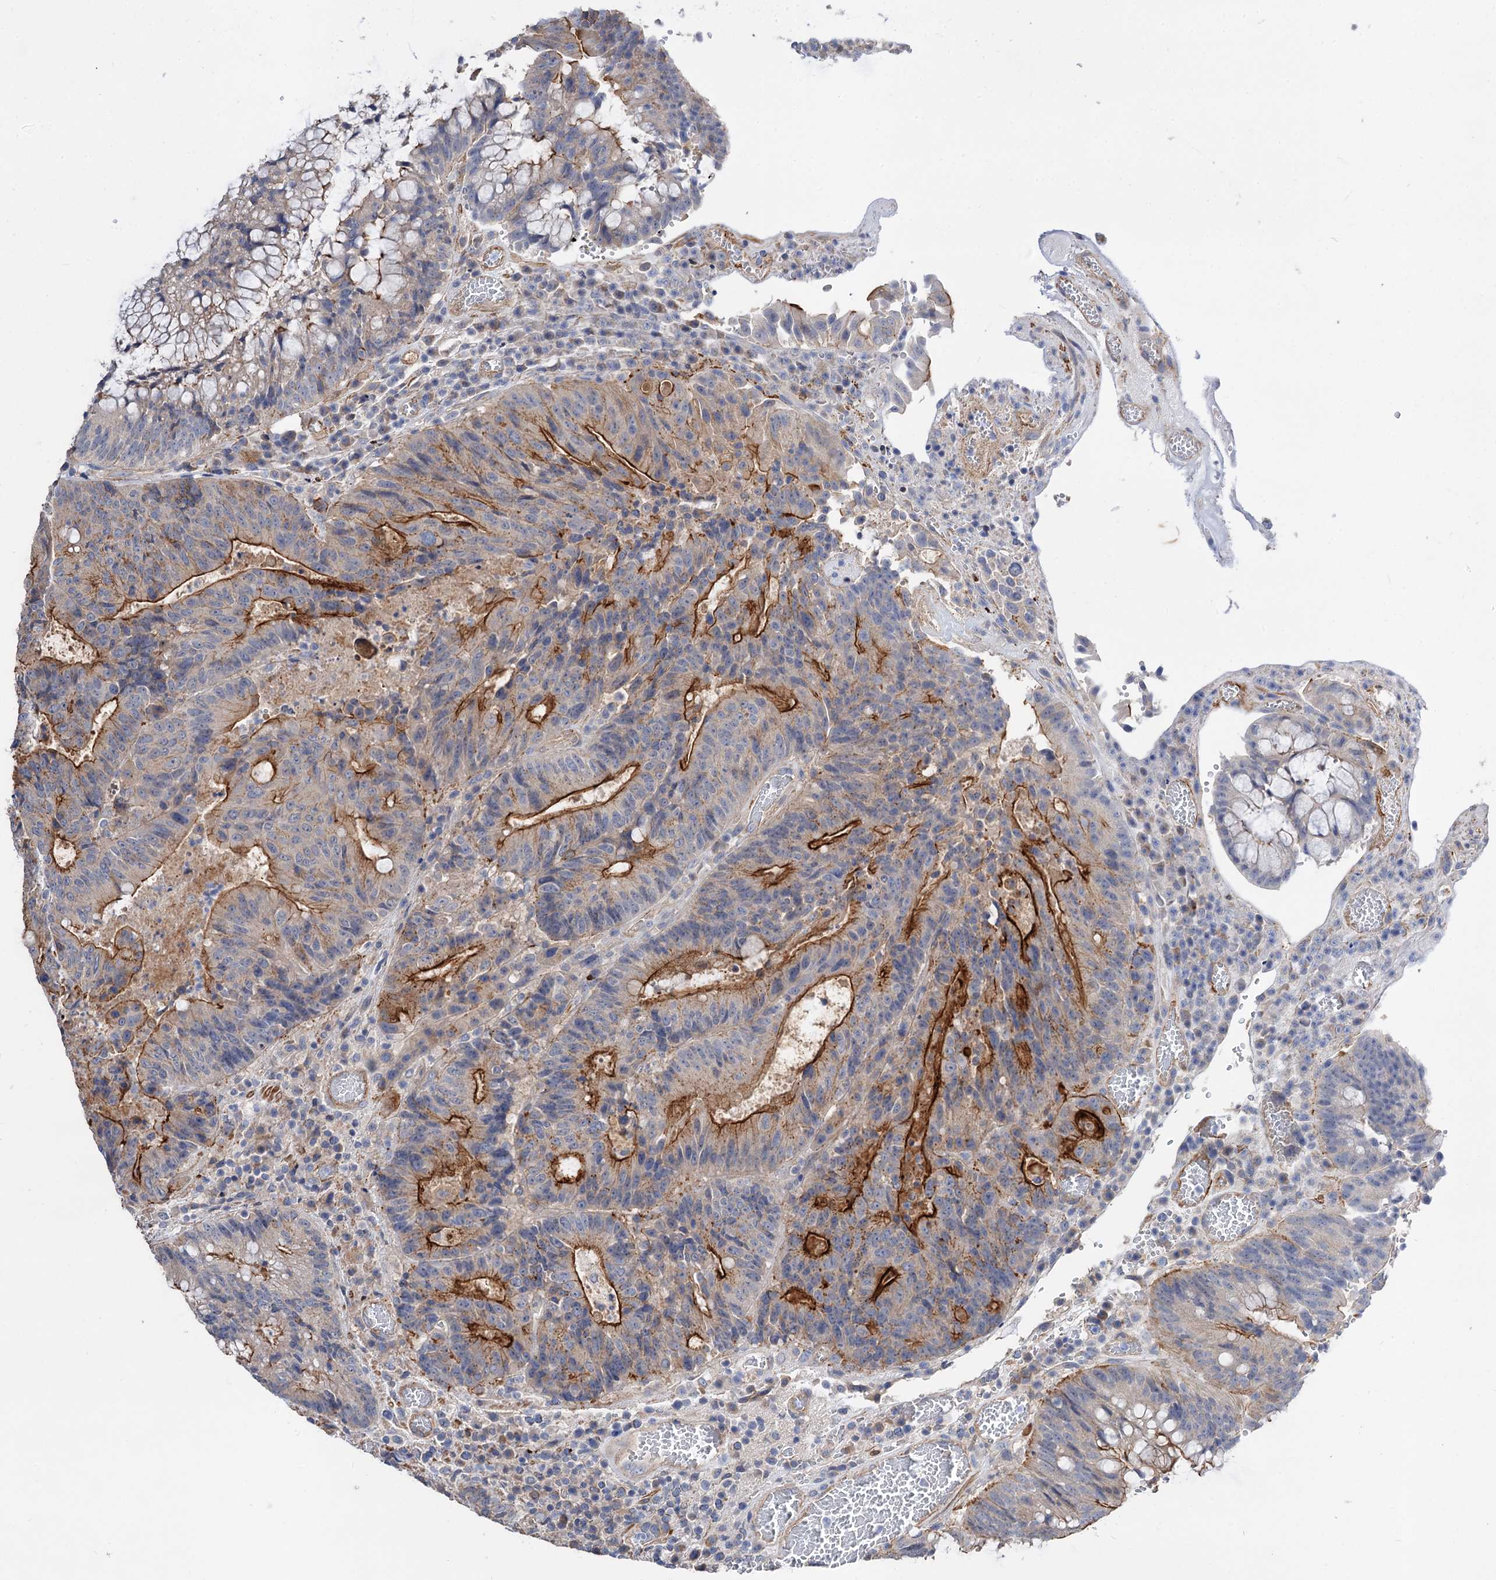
{"staining": {"intensity": "strong", "quantity": "25%-75%", "location": "cytoplasmic/membranous"}, "tissue": "colorectal cancer", "cell_type": "Tumor cells", "image_type": "cancer", "snomed": [{"axis": "morphology", "description": "Adenocarcinoma, NOS"}, {"axis": "topography", "description": "Rectum"}], "caption": "Immunohistochemistry (DAB (3,3'-diaminobenzidine)) staining of colorectal adenocarcinoma shows strong cytoplasmic/membranous protein positivity in approximately 25%-75% of tumor cells.", "gene": "NUDCD2", "patient": {"sex": "male", "age": 69}}